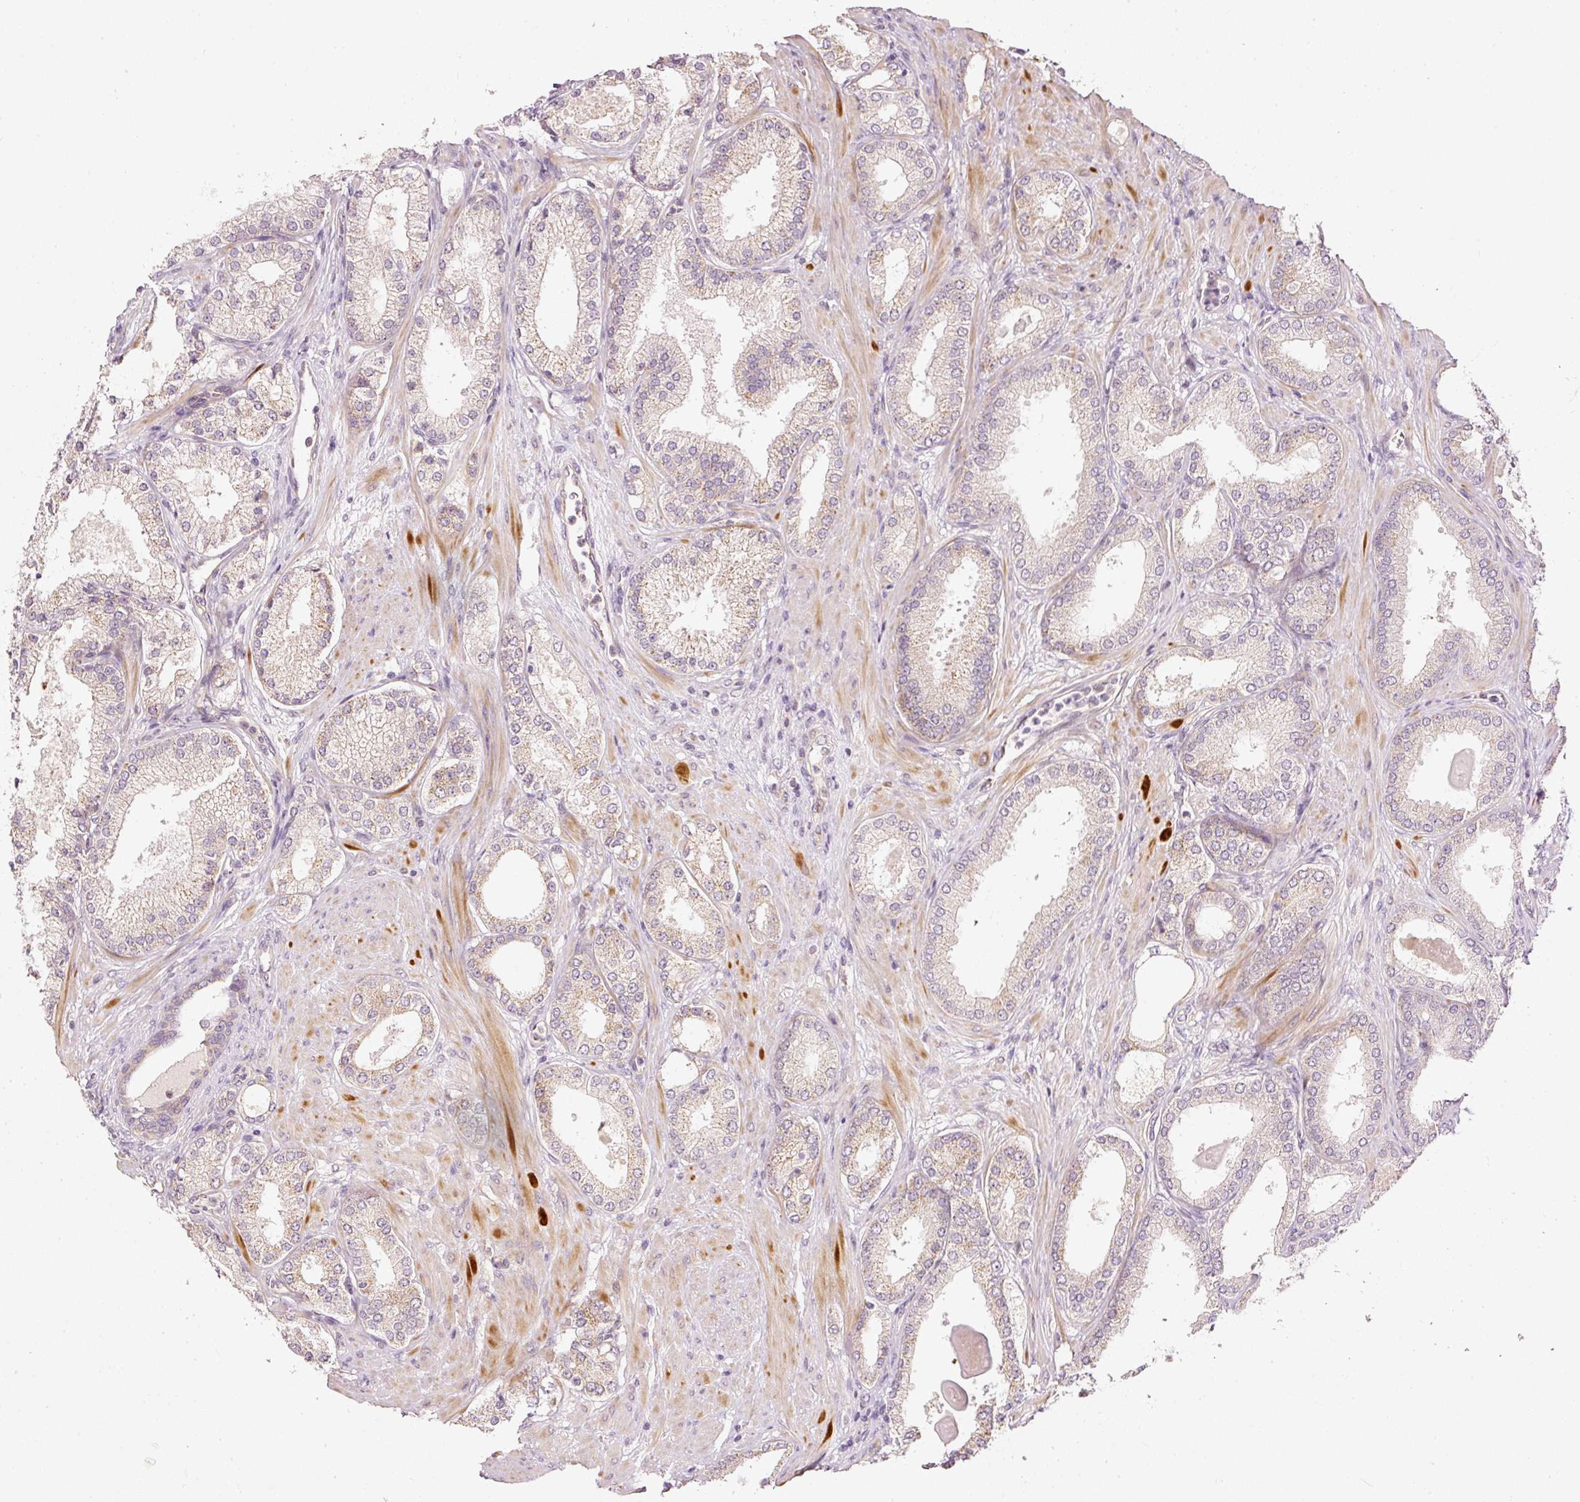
{"staining": {"intensity": "moderate", "quantity": "25%-75%", "location": "cytoplasmic/membranous"}, "tissue": "prostate cancer", "cell_type": "Tumor cells", "image_type": "cancer", "snomed": [{"axis": "morphology", "description": "Adenocarcinoma, Low grade"}, {"axis": "topography", "description": "Prostate"}], "caption": "Immunohistochemical staining of prostate low-grade adenocarcinoma exhibits medium levels of moderate cytoplasmic/membranous staining in about 25%-75% of tumor cells. (DAB = brown stain, brightfield microscopy at high magnification).", "gene": "CDC20B", "patient": {"sex": "male", "age": 59}}